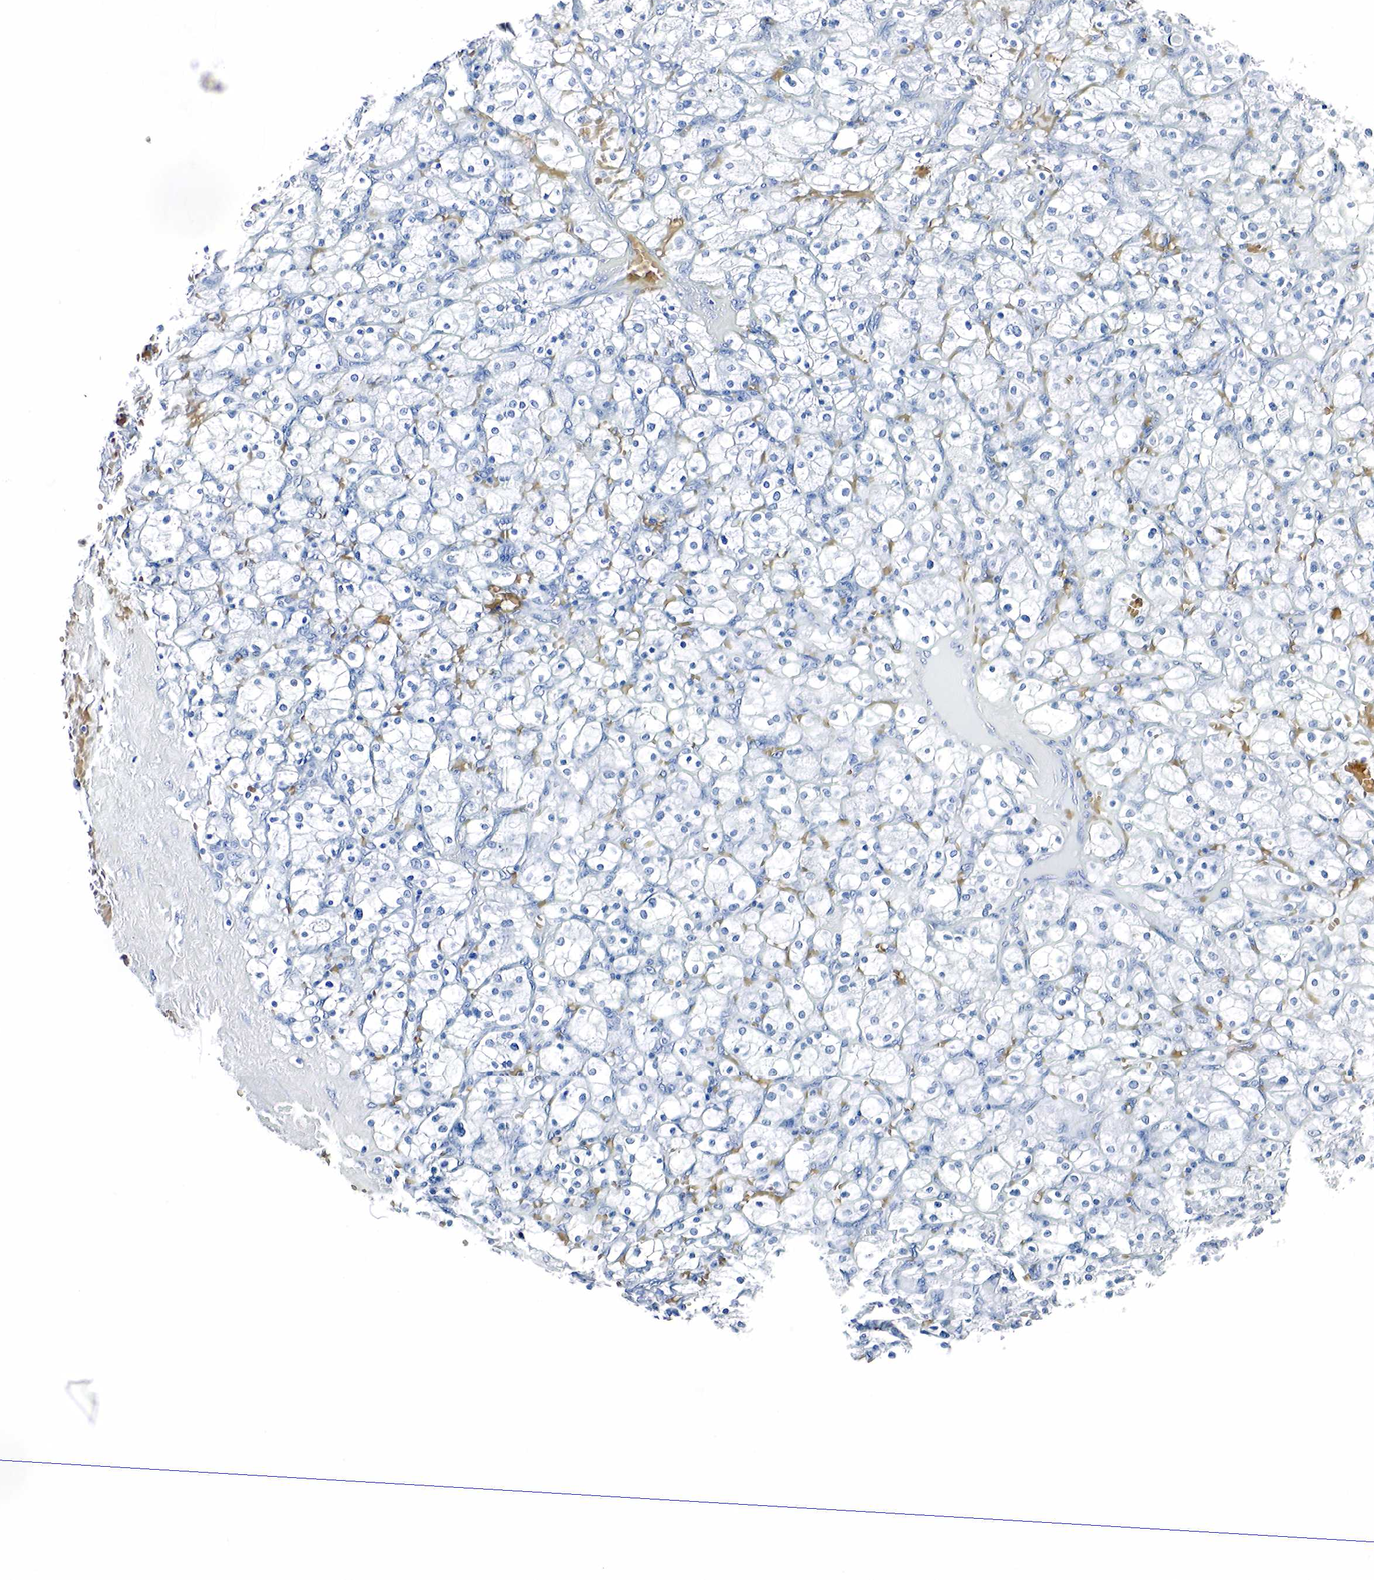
{"staining": {"intensity": "negative", "quantity": "none", "location": "none"}, "tissue": "renal cancer", "cell_type": "Tumor cells", "image_type": "cancer", "snomed": [{"axis": "morphology", "description": "Adenocarcinoma, NOS"}, {"axis": "topography", "description": "Kidney"}], "caption": "Tumor cells show no significant staining in renal cancer (adenocarcinoma). Nuclei are stained in blue.", "gene": "GAST", "patient": {"sex": "female", "age": 83}}